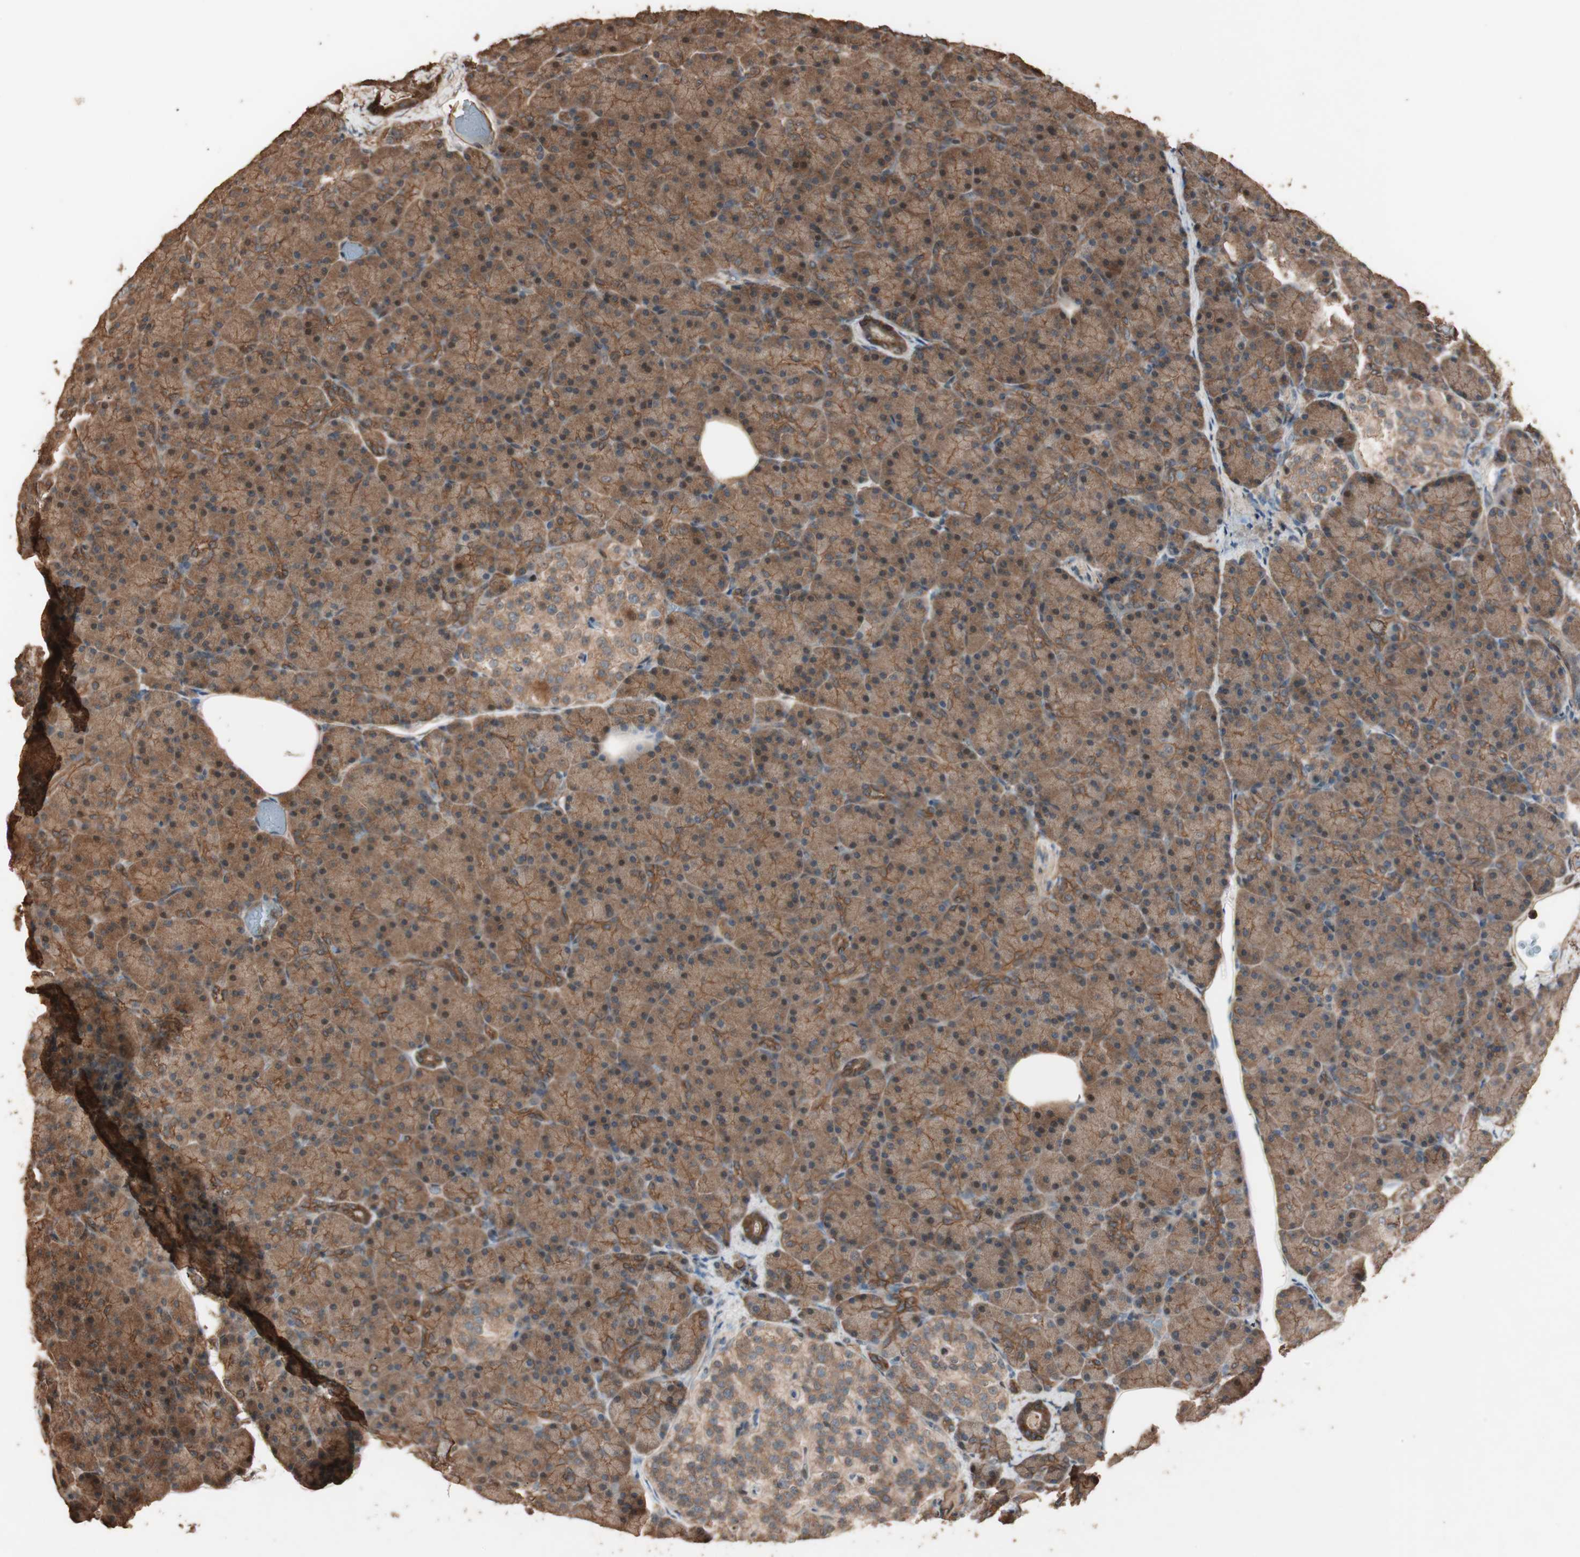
{"staining": {"intensity": "moderate", "quantity": ">75%", "location": "cytoplasmic/membranous"}, "tissue": "pancreas", "cell_type": "Exocrine glandular cells", "image_type": "normal", "snomed": [{"axis": "morphology", "description": "Normal tissue, NOS"}, {"axis": "topography", "description": "Pancreas"}], "caption": "Benign pancreas was stained to show a protein in brown. There is medium levels of moderate cytoplasmic/membranous staining in approximately >75% of exocrine glandular cells. The staining was performed using DAB to visualize the protein expression in brown, while the nuclei were stained in blue with hematoxylin (Magnification: 20x).", "gene": "USP20", "patient": {"sex": "female", "age": 43}}